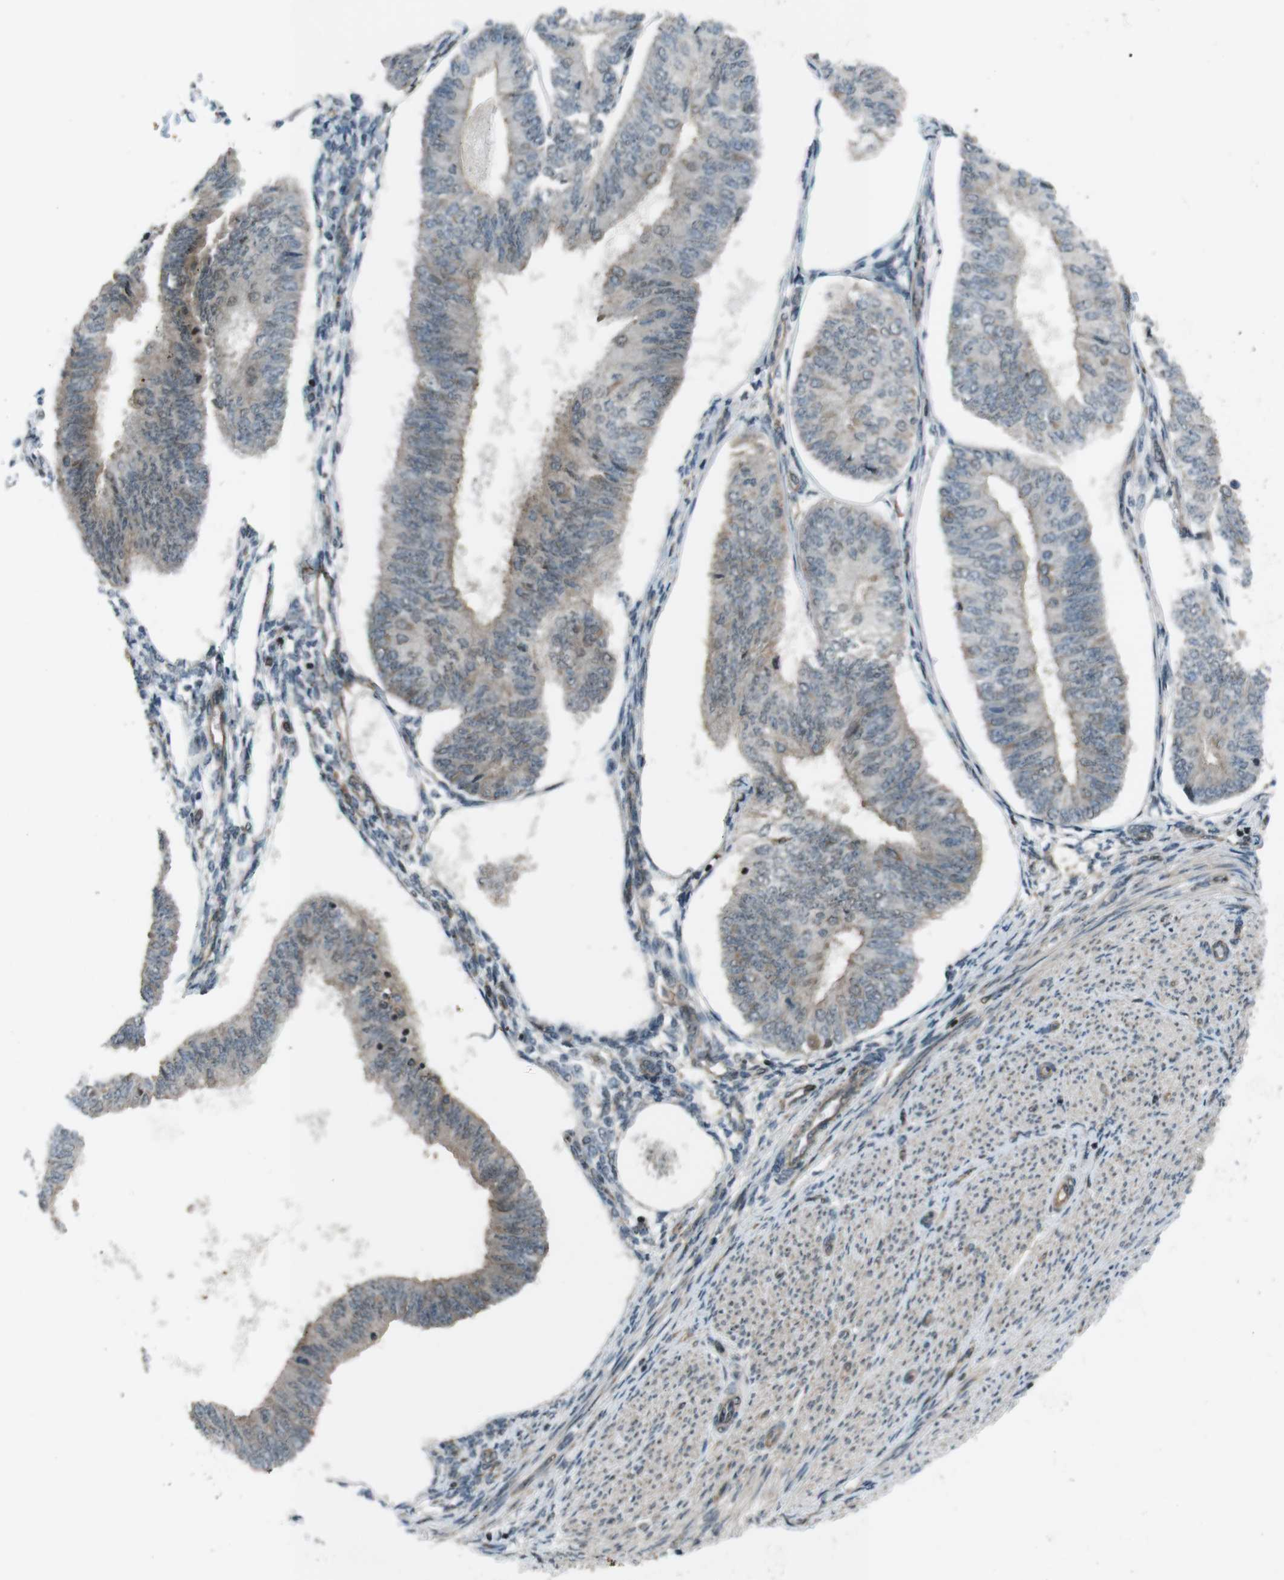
{"staining": {"intensity": "weak", "quantity": "25%-75%", "location": "cytoplasmic/membranous,nuclear"}, "tissue": "endometrial cancer", "cell_type": "Tumor cells", "image_type": "cancer", "snomed": [{"axis": "morphology", "description": "Adenocarcinoma, NOS"}, {"axis": "topography", "description": "Endometrium"}], "caption": "Immunohistochemical staining of human adenocarcinoma (endometrial) shows low levels of weak cytoplasmic/membranous and nuclear protein positivity in about 25%-75% of tumor cells.", "gene": "TIAM2", "patient": {"sex": "female", "age": 58}}